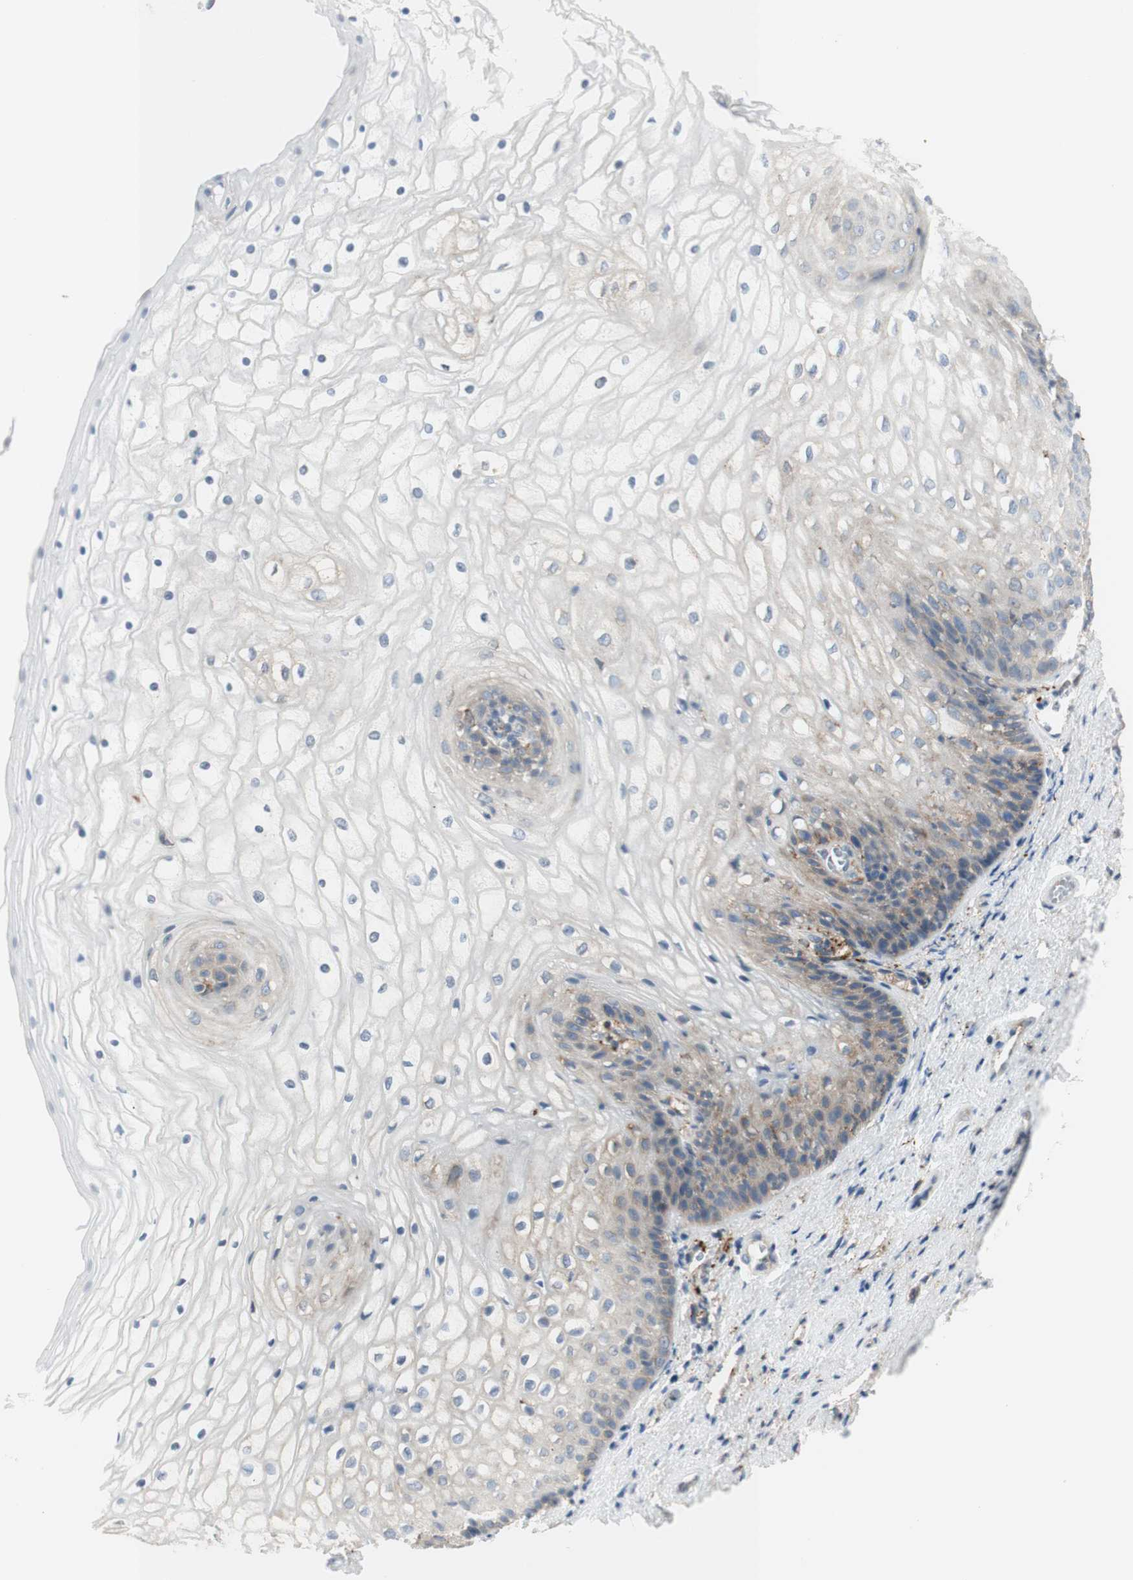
{"staining": {"intensity": "weak", "quantity": "<25%", "location": "cytoplasmic/membranous"}, "tissue": "vagina", "cell_type": "Squamous epithelial cells", "image_type": "normal", "snomed": [{"axis": "morphology", "description": "Normal tissue, NOS"}, {"axis": "topography", "description": "Vagina"}], "caption": "Immunohistochemical staining of normal human vagina reveals no significant positivity in squamous epithelial cells. The staining is performed using DAB brown chromogen with nuclei counter-stained in using hematoxylin.", "gene": "MANF", "patient": {"sex": "female", "age": 34}}